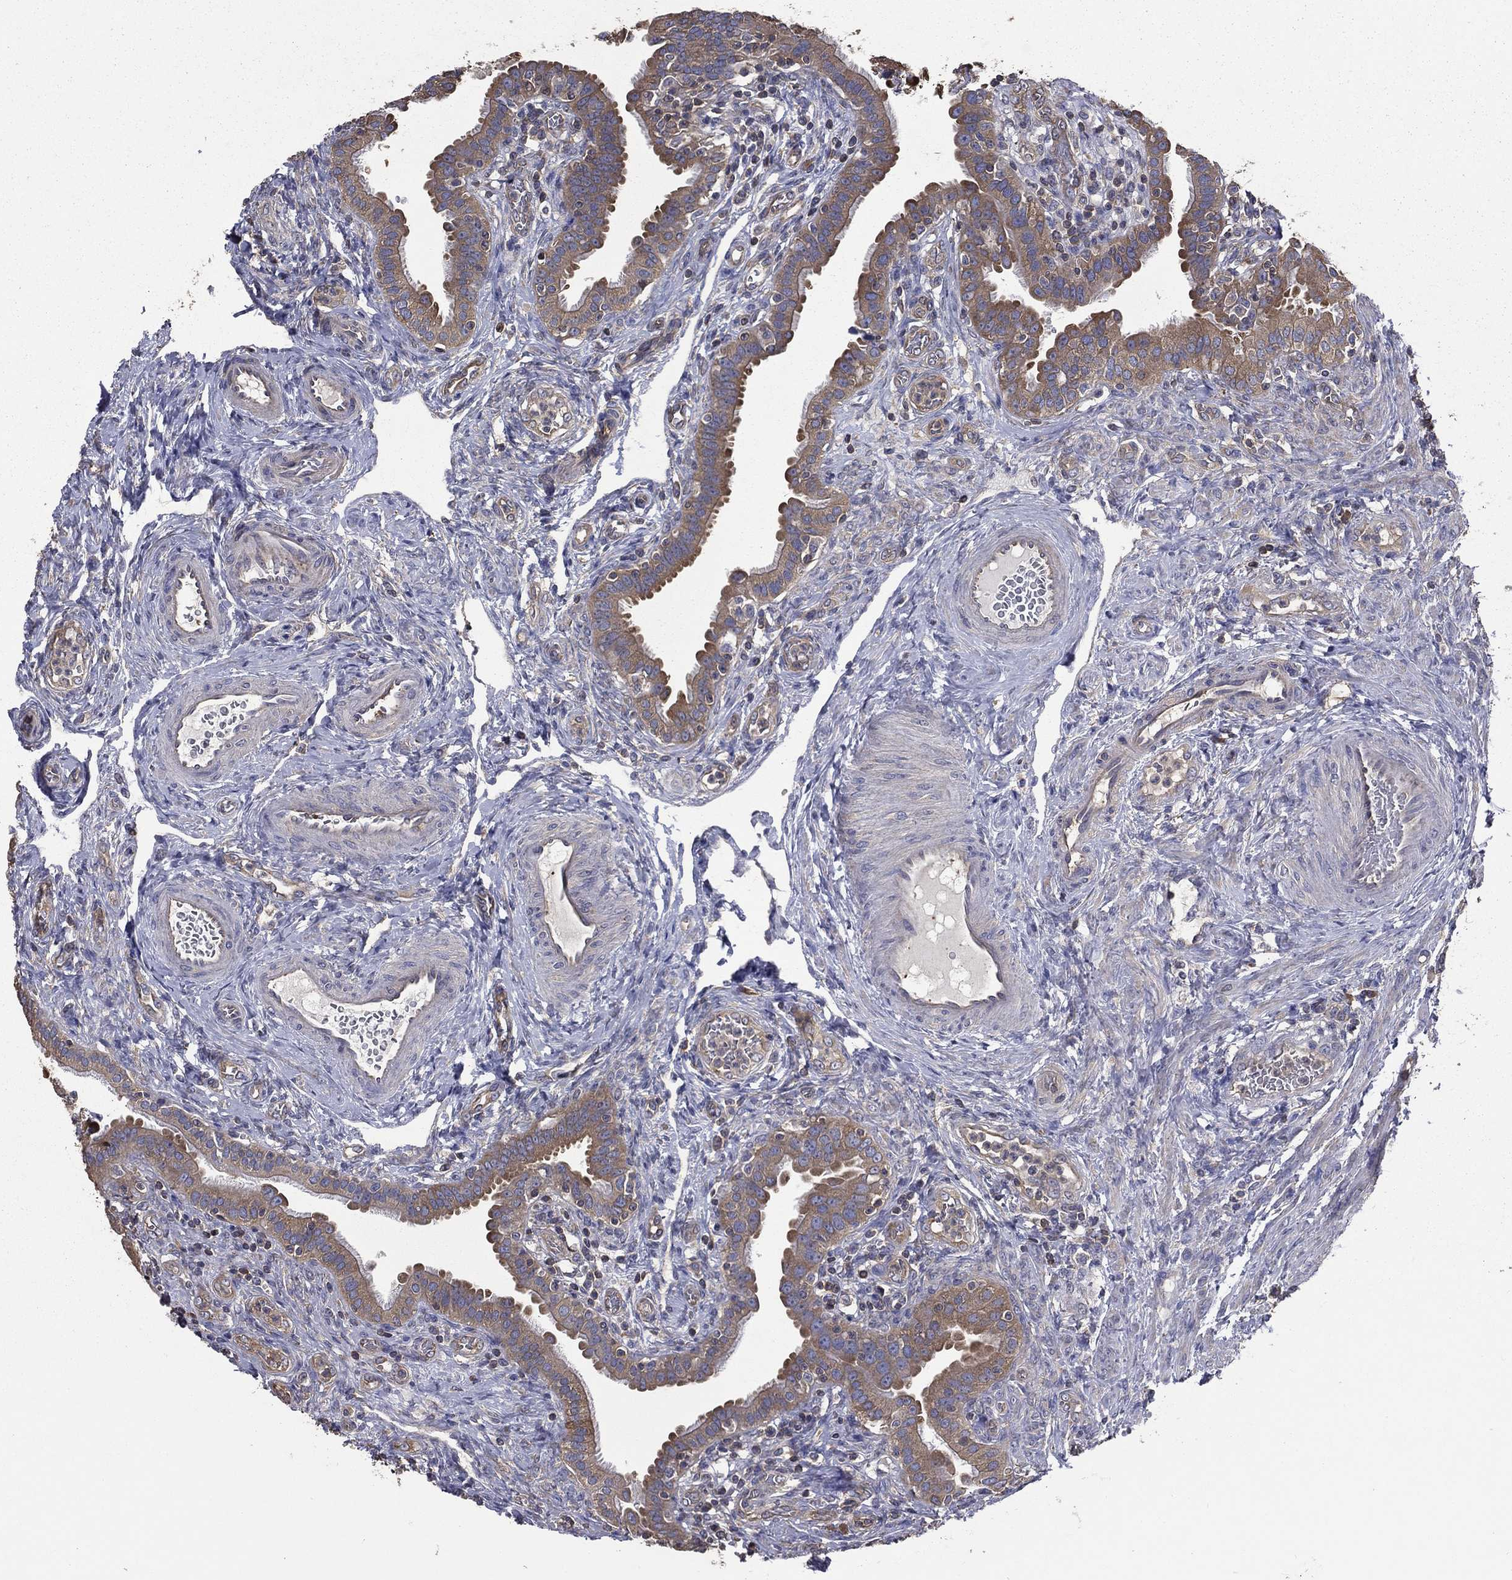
{"staining": {"intensity": "moderate", "quantity": ">75%", "location": "cytoplasmic/membranous"}, "tissue": "fallopian tube", "cell_type": "Glandular cells", "image_type": "normal", "snomed": [{"axis": "morphology", "description": "Normal tissue, NOS"}, {"axis": "topography", "description": "Fallopian tube"}], "caption": "Moderate cytoplasmic/membranous positivity is present in approximately >75% of glandular cells in benign fallopian tube. Immunohistochemistry stains the protein of interest in brown and the nuclei are stained blue.", "gene": "SARS1", "patient": {"sex": "female", "age": 41}}